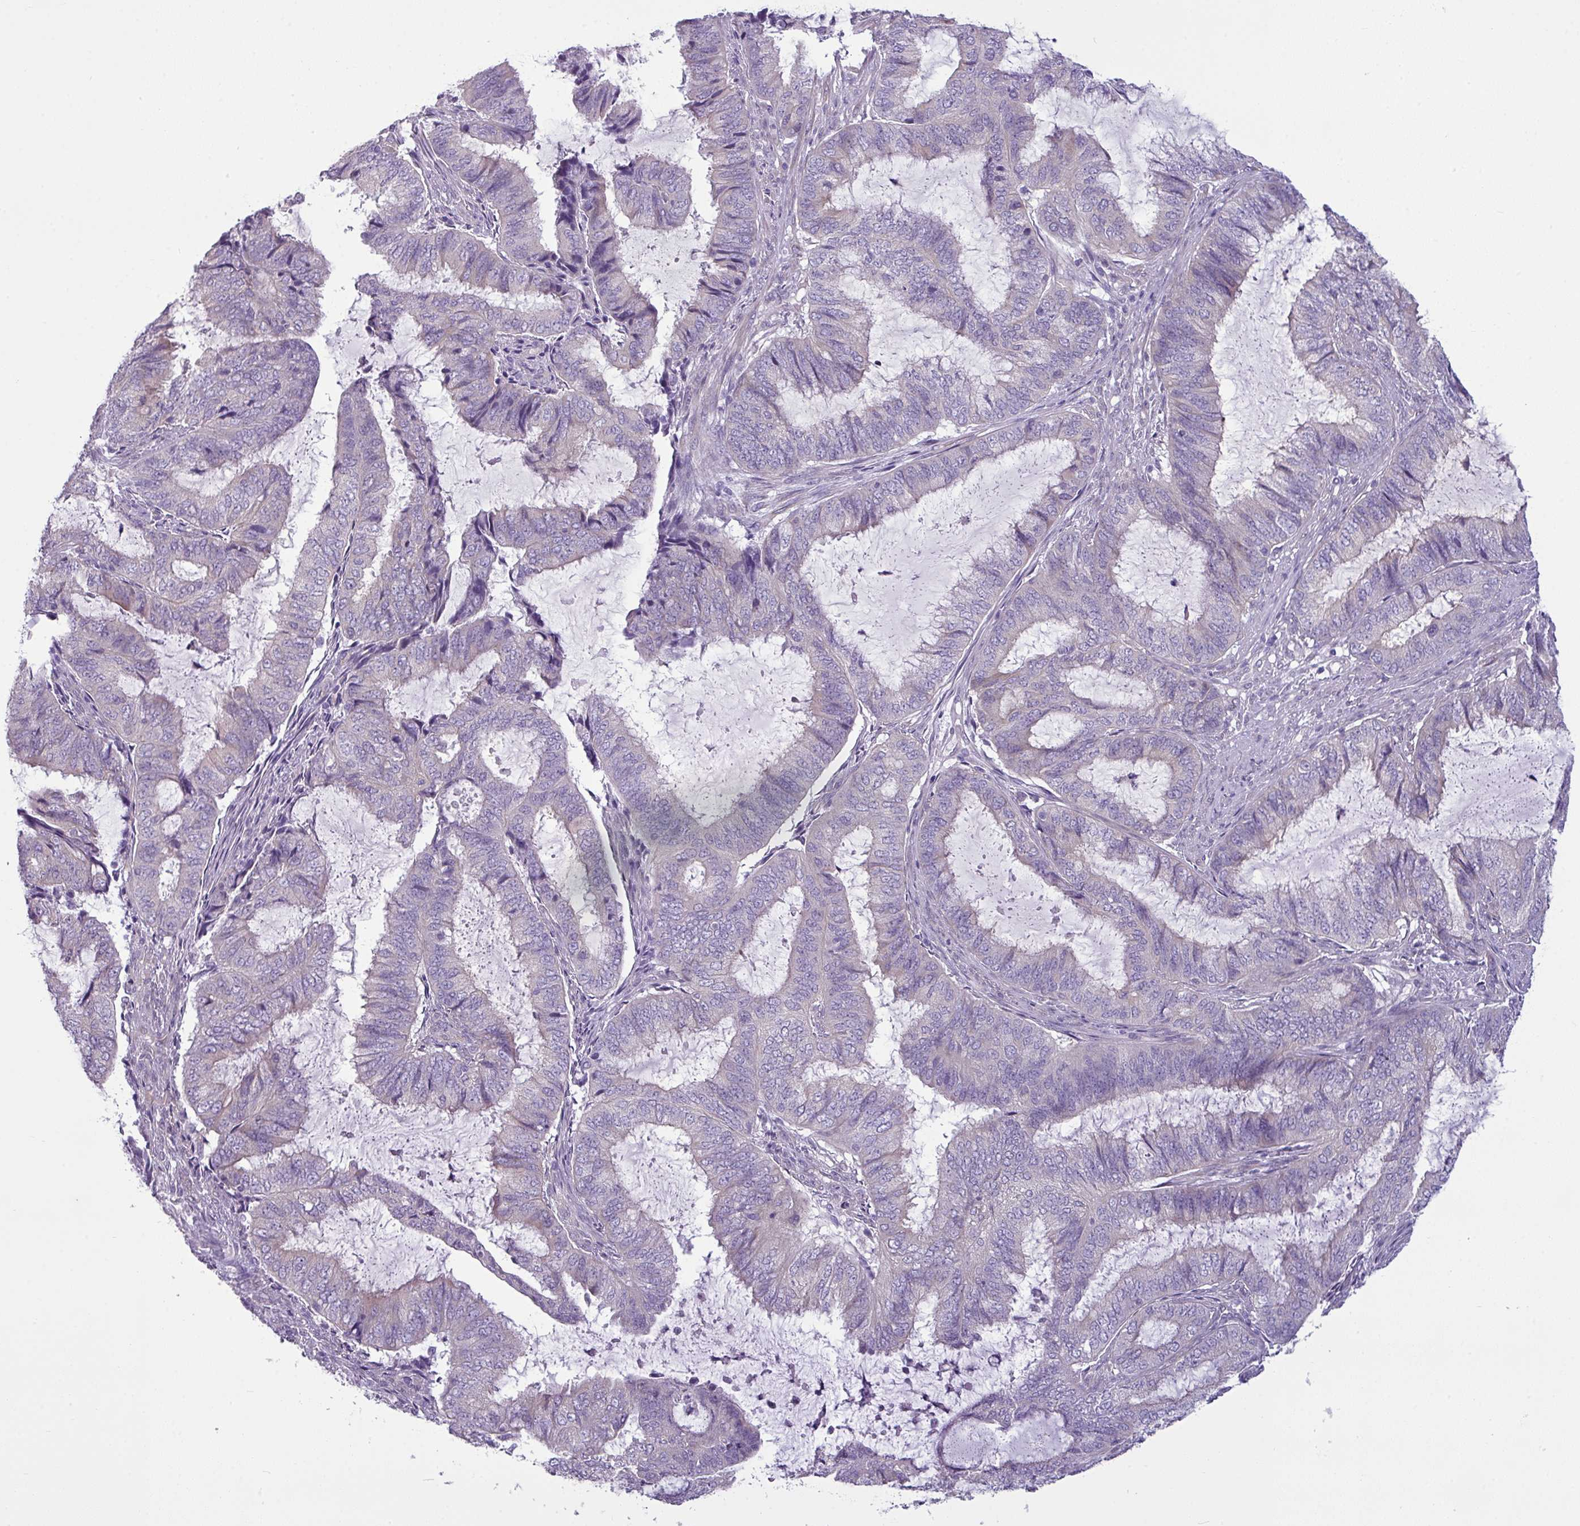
{"staining": {"intensity": "weak", "quantity": "<25%", "location": "cytoplasmic/membranous"}, "tissue": "endometrial cancer", "cell_type": "Tumor cells", "image_type": "cancer", "snomed": [{"axis": "morphology", "description": "Adenocarcinoma, NOS"}, {"axis": "topography", "description": "Endometrium"}], "caption": "The IHC photomicrograph has no significant positivity in tumor cells of endometrial cancer tissue. (Brightfield microscopy of DAB IHC at high magnification).", "gene": "TOR1AIP2", "patient": {"sex": "female", "age": 51}}